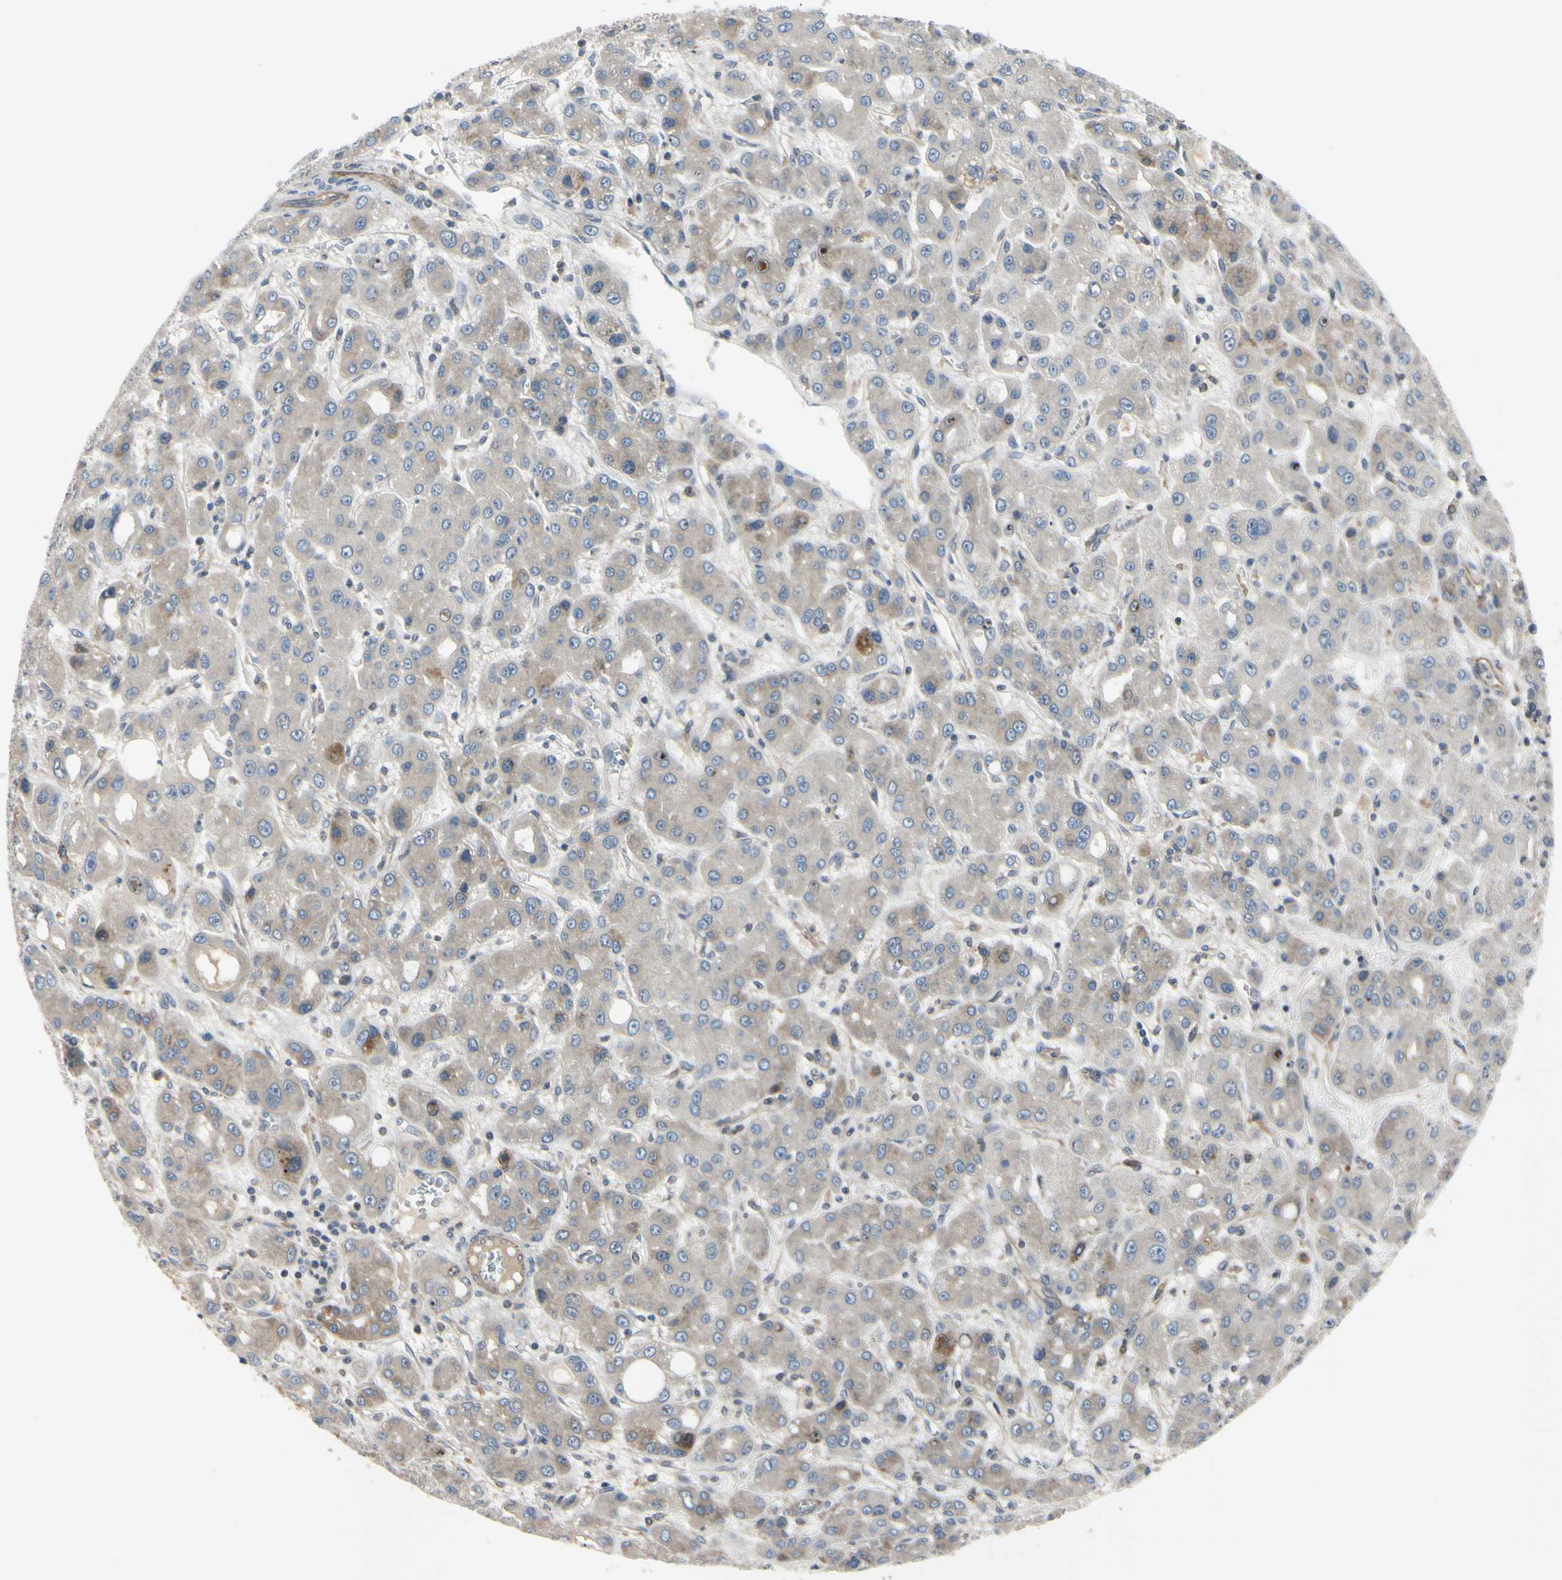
{"staining": {"intensity": "weak", "quantity": ">75%", "location": "cytoplasmic/membranous"}, "tissue": "liver cancer", "cell_type": "Tumor cells", "image_type": "cancer", "snomed": [{"axis": "morphology", "description": "Carcinoma, Hepatocellular, NOS"}, {"axis": "topography", "description": "Liver"}], "caption": "Liver cancer tissue exhibits weak cytoplasmic/membranous positivity in approximately >75% of tumor cells", "gene": "XIAP", "patient": {"sex": "male", "age": 55}}